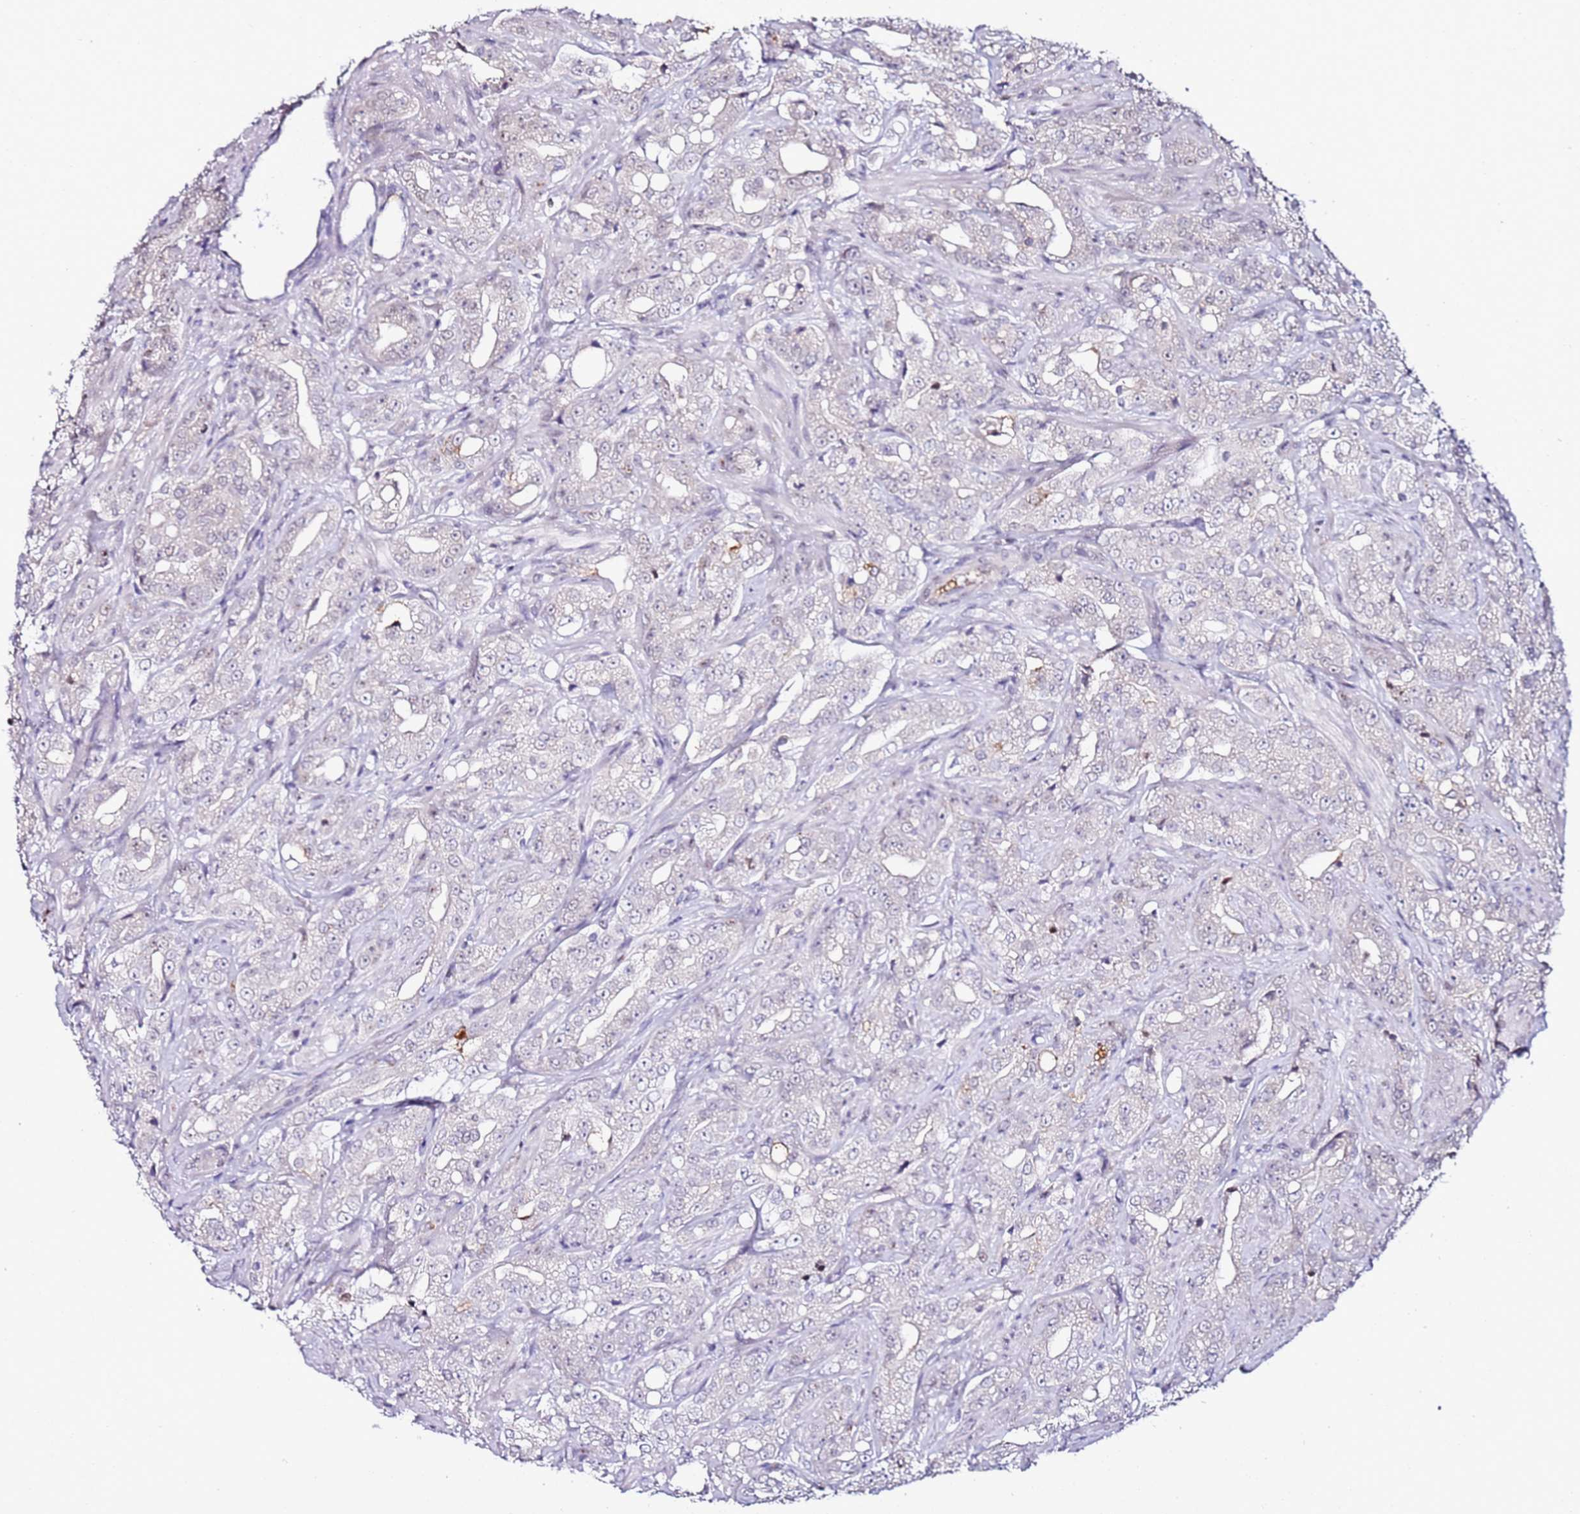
{"staining": {"intensity": "negative", "quantity": "none", "location": "none"}, "tissue": "prostate cancer", "cell_type": "Tumor cells", "image_type": "cancer", "snomed": [{"axis": "morphology", "description": "Adenocarcinoma, Low grade"}, {"axis": "topography", "description": "Prostate"}], "caption": "Histopathology image shows no protein expression in tumor cells of prostate cancer (adenocarcinoma (low-grade)) tissue.", "gene": "DUSP28", "patient": {"sex": "male", "age": 67}}